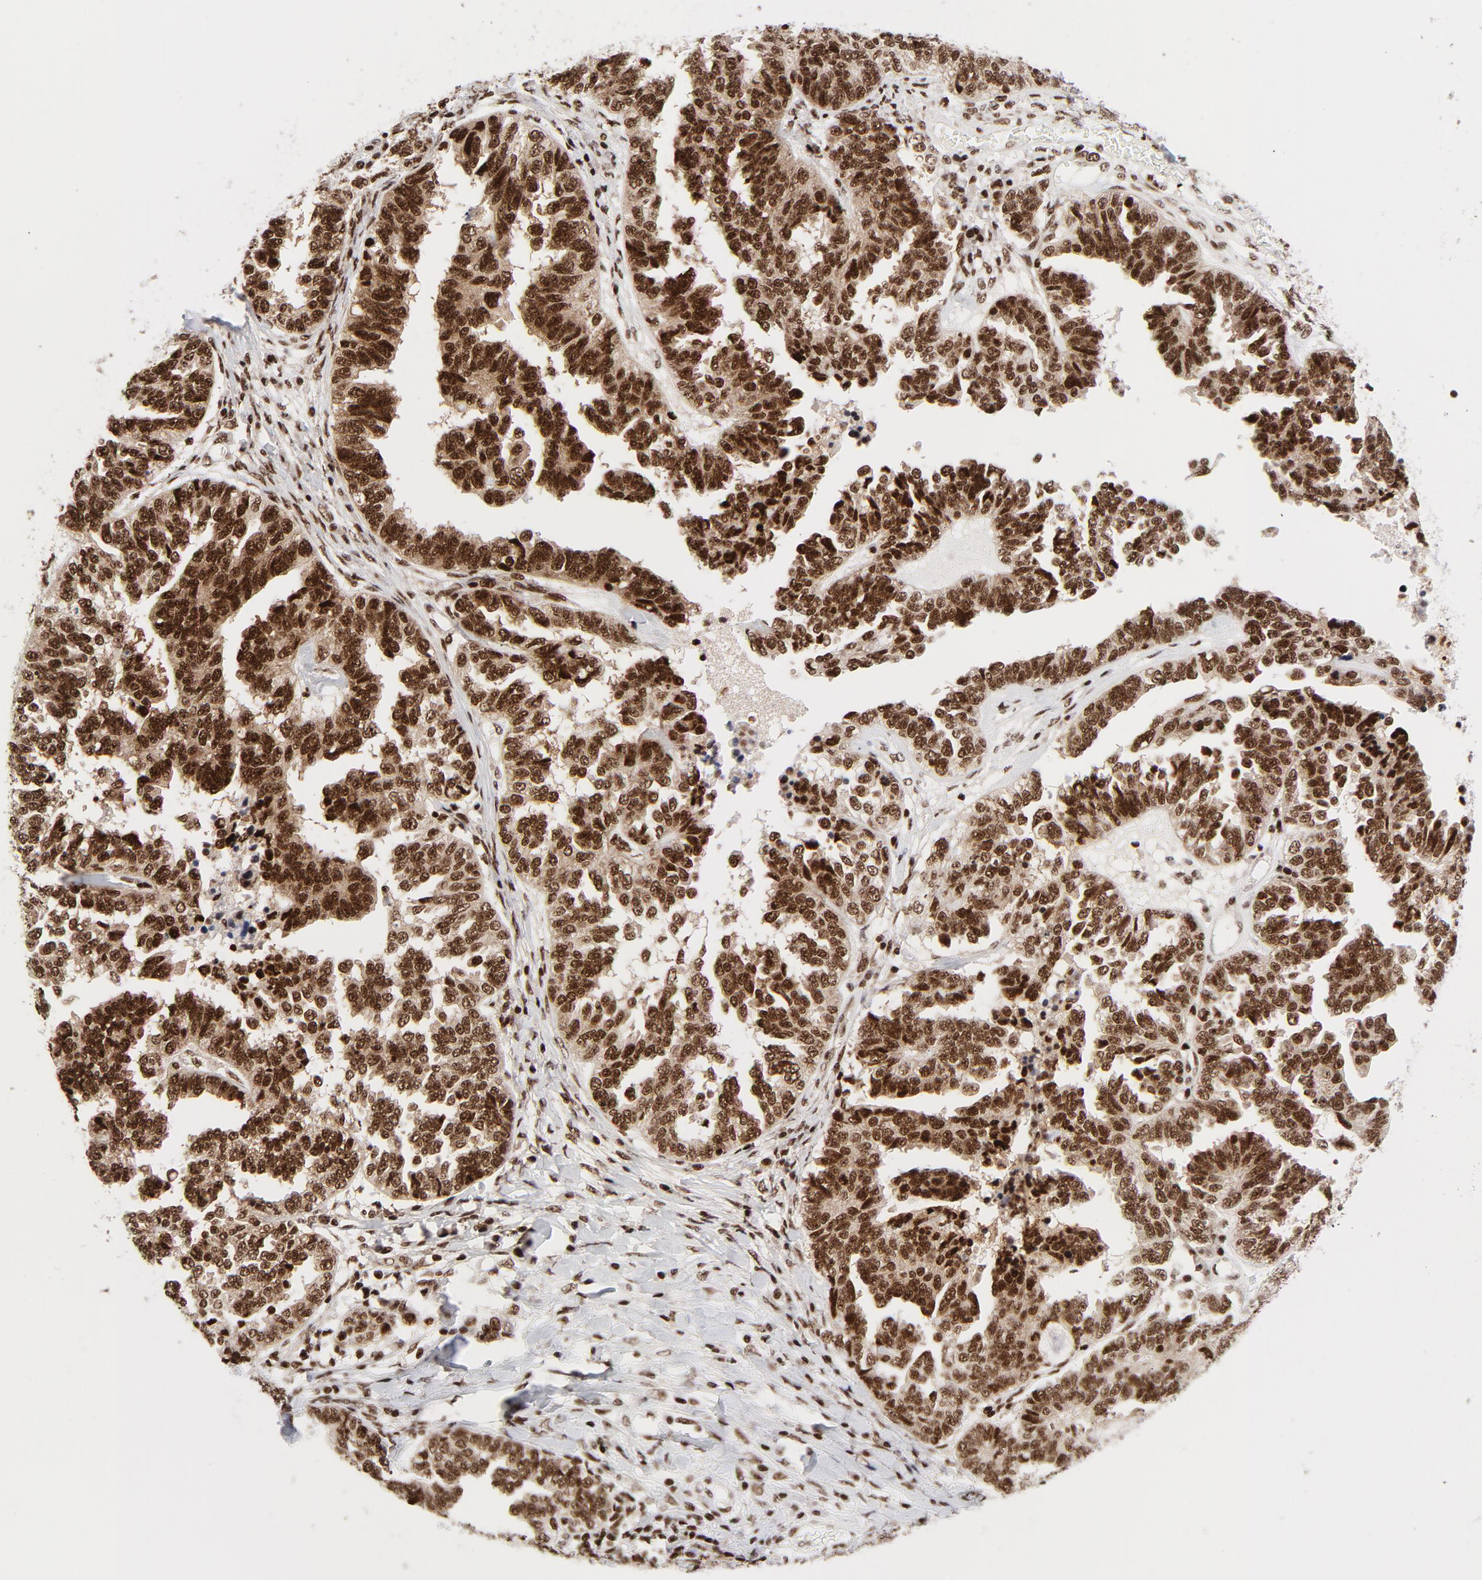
{"staining": {"intensity": "strong", "quantity": ">75%", "location": "nuclear"}, "tissue": "ovarian cancer", "cell_type": "Tumor cells", "image_type": "cancer", "snomed": [{"axis": "morphology", "description": "Cystadenocarcinoma, serous, NOS"}, {"axis": "topography", "description": "Ovary"}], "caption": "The micrograph shows a brown stain indicating the presence of a protein in the nuclear of tumor cells in ovarian cancer.", "gene": "NFYB", "patient": {"sex": "female", "age": 82}}